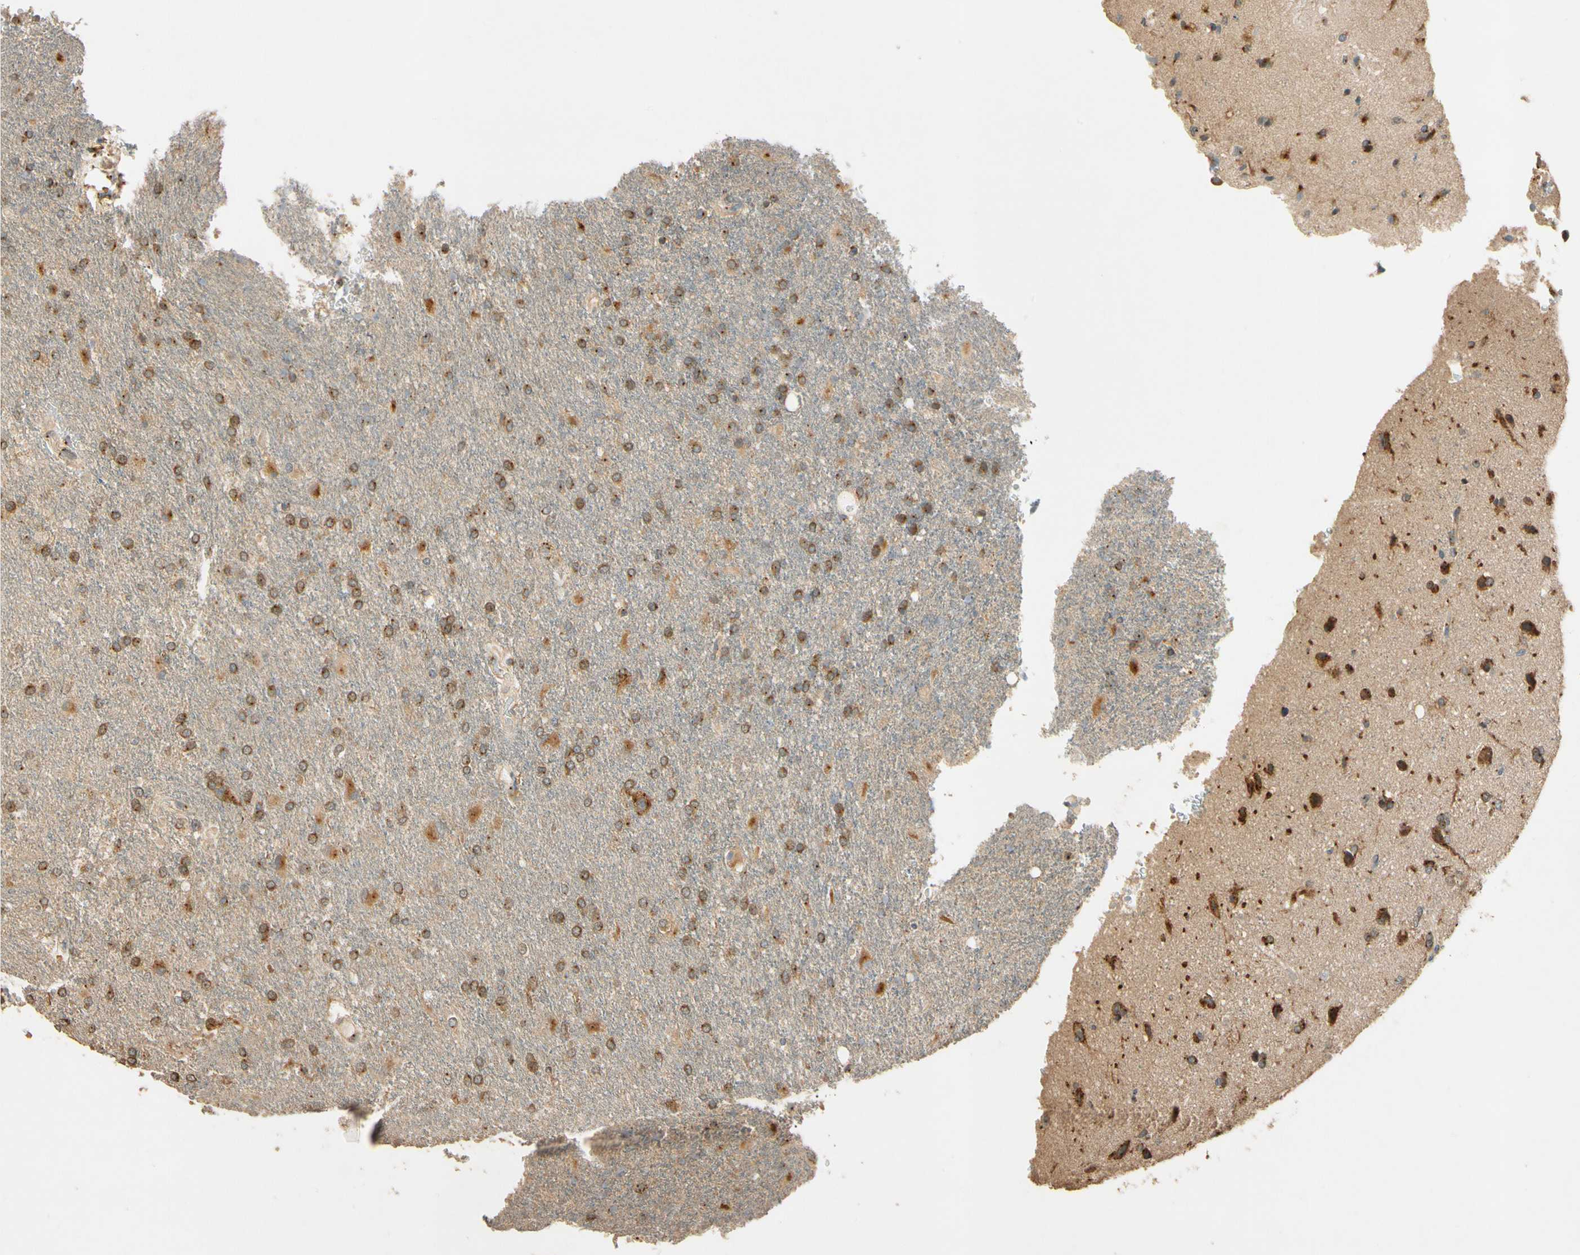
{"staining": {"intensity": "moderate", "quantity": ">75%", "location": "cytoplasmic/membranous"}, "tissue": "glioma", "cell_type": "Tumor cells", "image_type": "cancer", "snomed": [{"axis": "morphology", "description": "Glioma, malignant, High grade"}, {"axis": "topography", "description": "Brain"}], "caption": "Tumor cells show medium levels of moderate cytoplasmic/membranous expression in approximately >75% of cells in malignant glioma (high-grade).", "gene": "AKAP9", "patient": {"sex": "male", "age": 71}}